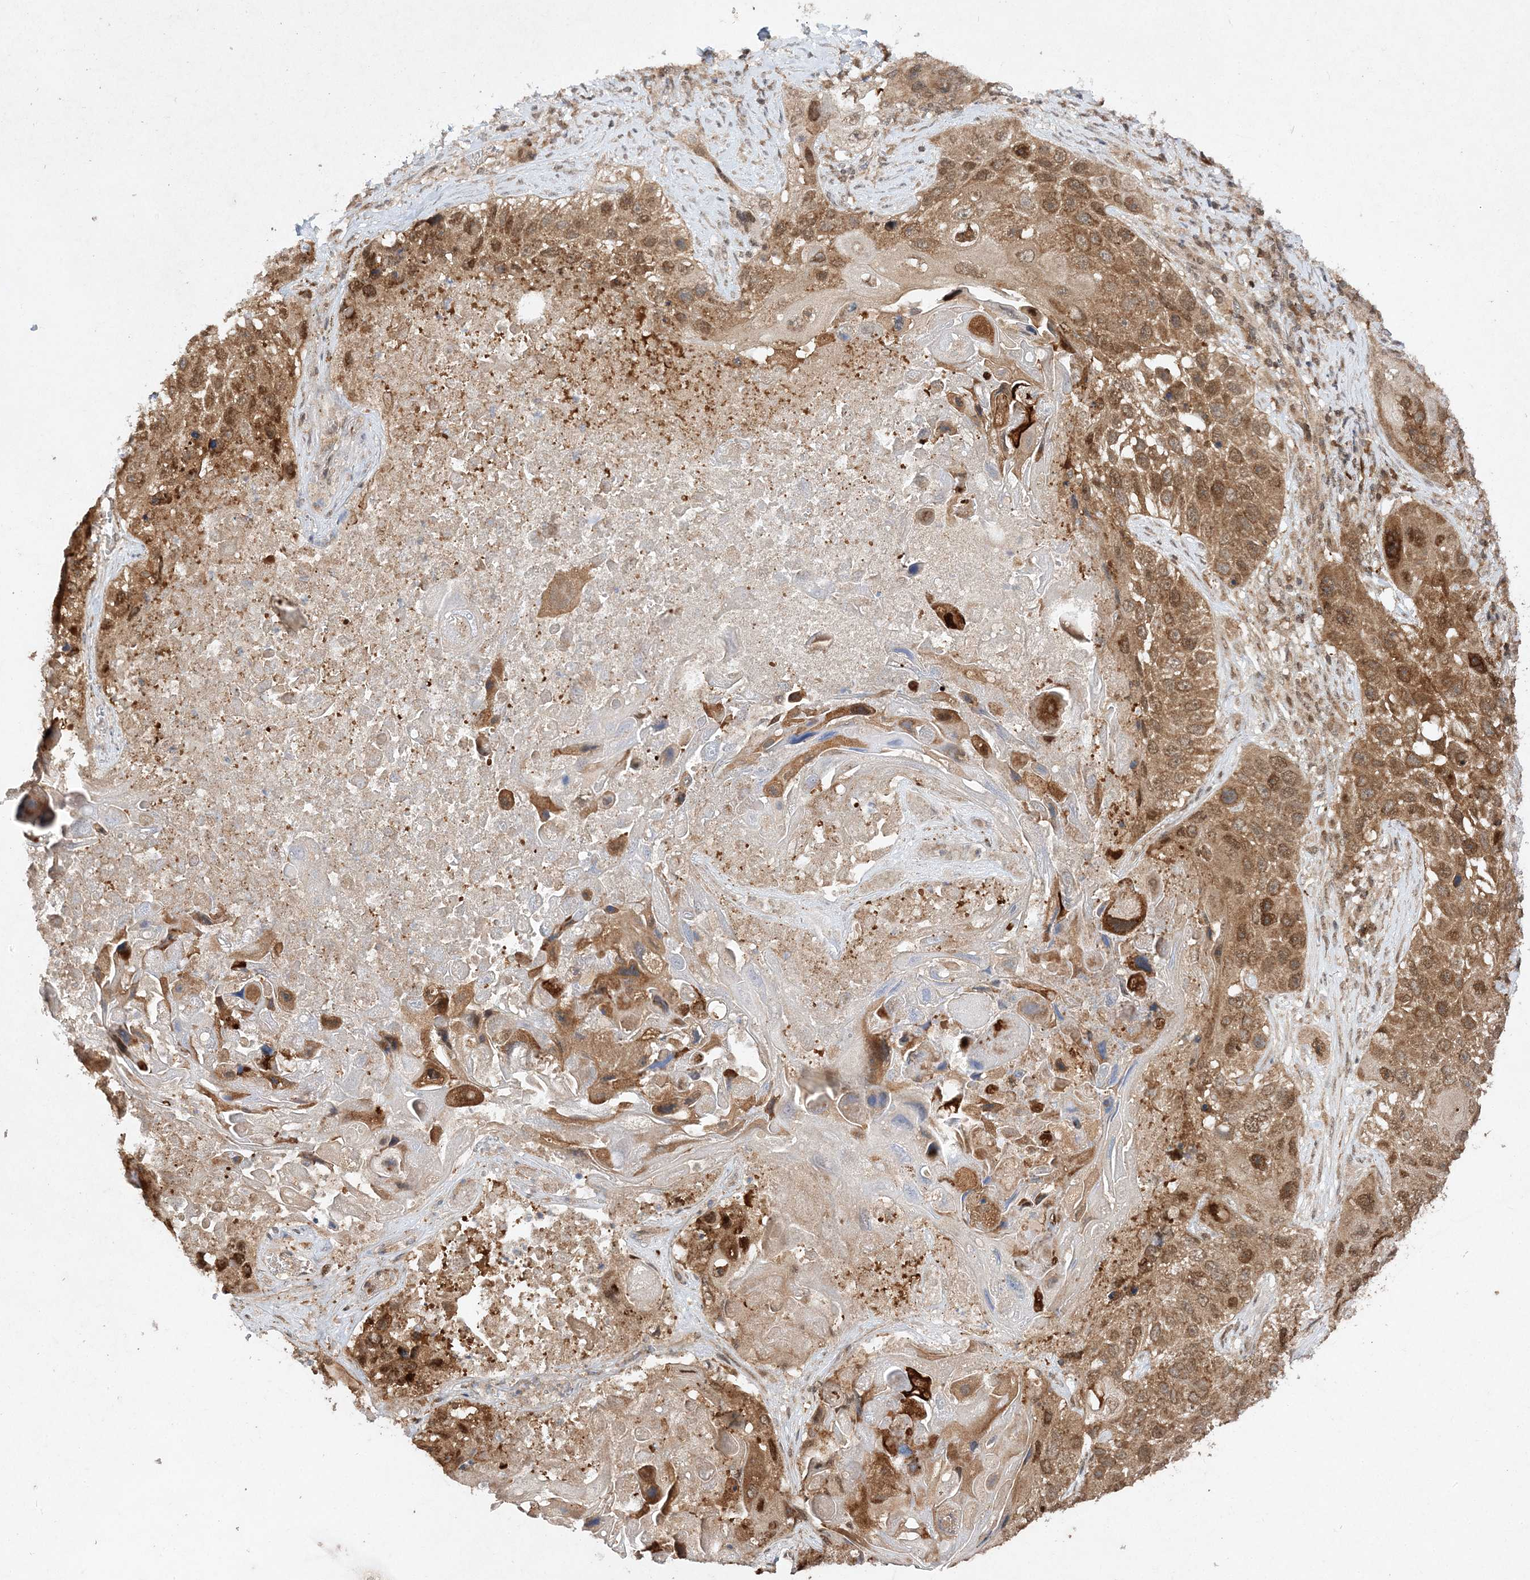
{"staining": {"intensity": "moderate", "quantity": ">75%", "location": "cytoplasmic/membranous,nuclear"}, "tissue": "lung cancer", "cell_type": "Tumor cells", "image_type": "cancer", "snomed": [{"axis": "morphology", "description": "Squamous cell carcinoma, NOS"}, {"axis": "topography", "description": "Lung"}], "caption": "IHC histopathology image of lung cancer stained for a protein (brown), which reveals medium levels of moderate cytoplasmic/membranous and nuclear staining in approximately >75% of tumor cells.", "gene": "NIF3L1", "patient": {"sex": "male", "age": 61}}